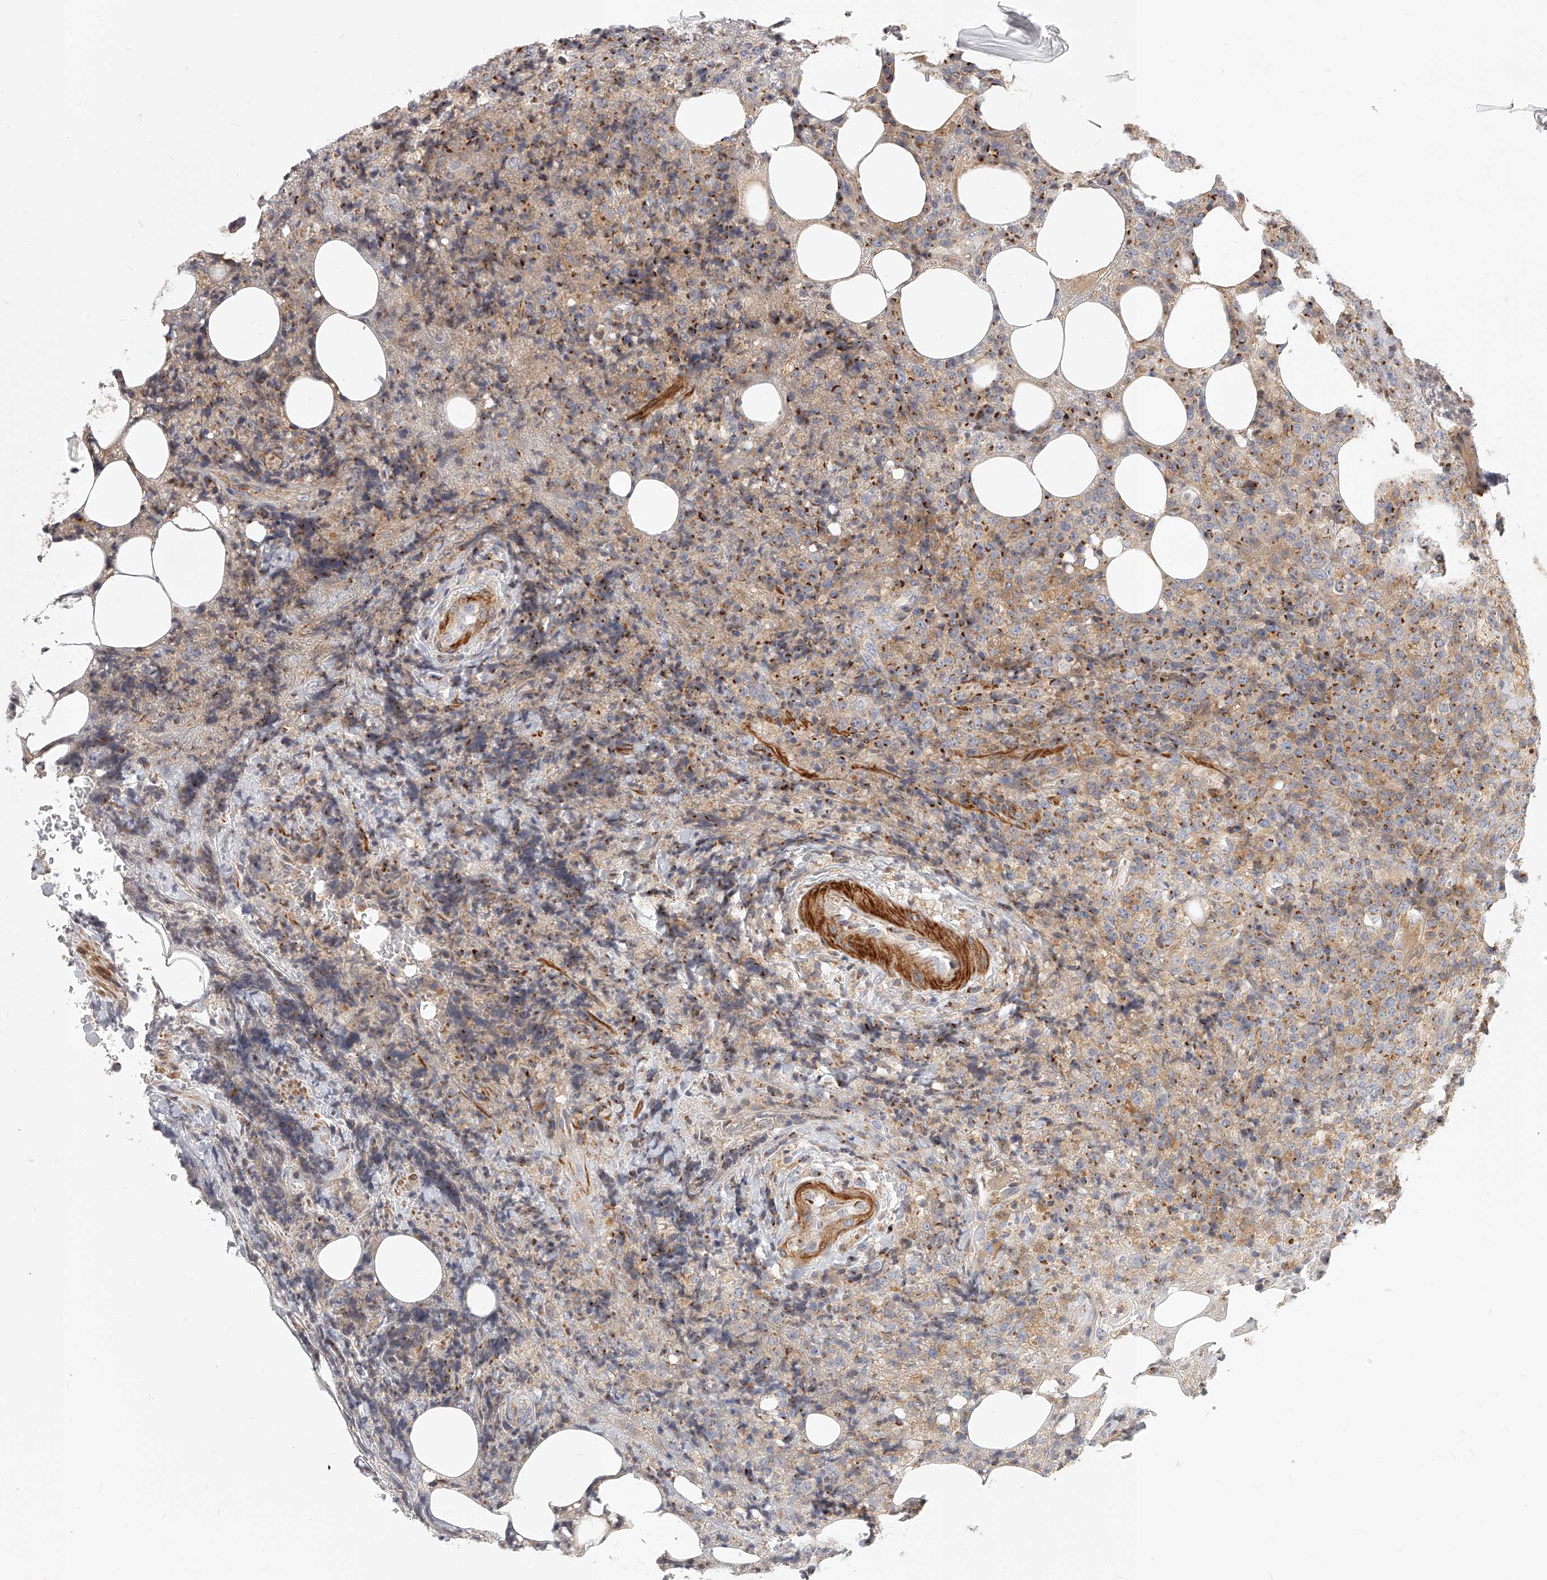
{"staining": {"intensity": "weak", "quantity": "<25%", "location": "cytoplasmic/membranous"}, "tissue": "lymphoma", "cell_type": "Tumor cells", "image_type": "cancer", "snomed": [{"axis": "morphology", "description": "Malignant lymphoma, non-Hodgkin's type, High grade"}, {"axis": "topography", "description": "Lymph node"}], "caption": "Immunohistochemistry (IHC) of high-grade malignant lymphoma, non-Hodgkin's type demonstrates no positivity in tumor cells.", "gene": "SLC37A1", "patient": {"sex": "male", "age": 13}}